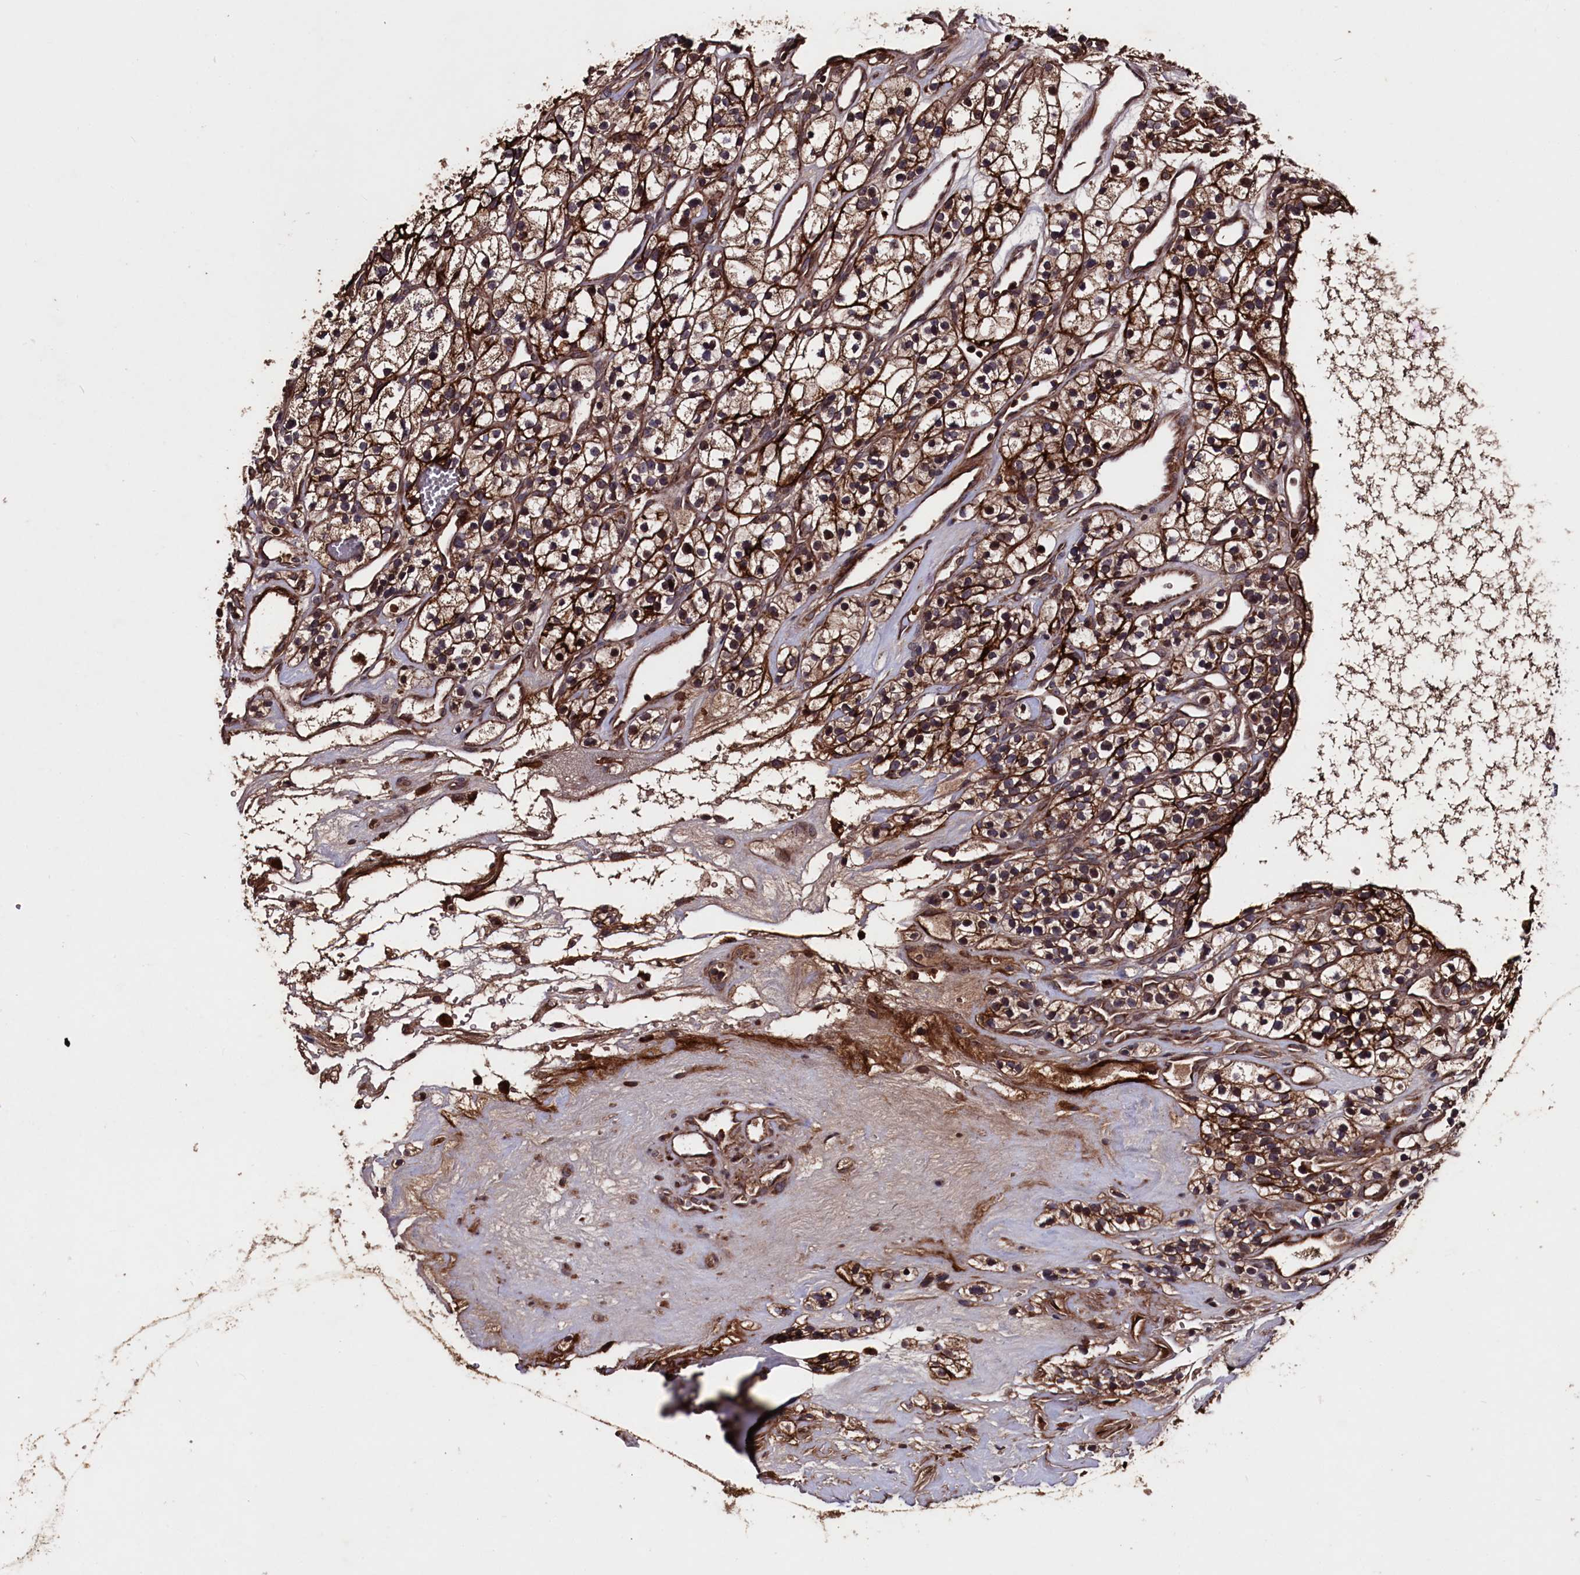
{"staining": {"intensity": "strong", "quantity": ">75%", "location": "cytoplasmic/membranous"}, "tissue": "renal cancer", "cell_type": "Tumor cells", "image_type": "cancer", "snomed": [{"axis": "morphology", "description": "Adenocarcinoma, NOS"}, {"axis": "topography", "description": "Kidney"}], "caption": "Adenocarcinoma (renal) stained with DAB (3,3'-diaminobenzidine) IHC reveals high levels of strong cytoplasmic/membranous expression in approximately >75% of tumor cells.", "gene": "MYO1H", "patient": {"sex": "female", "age": 57}}